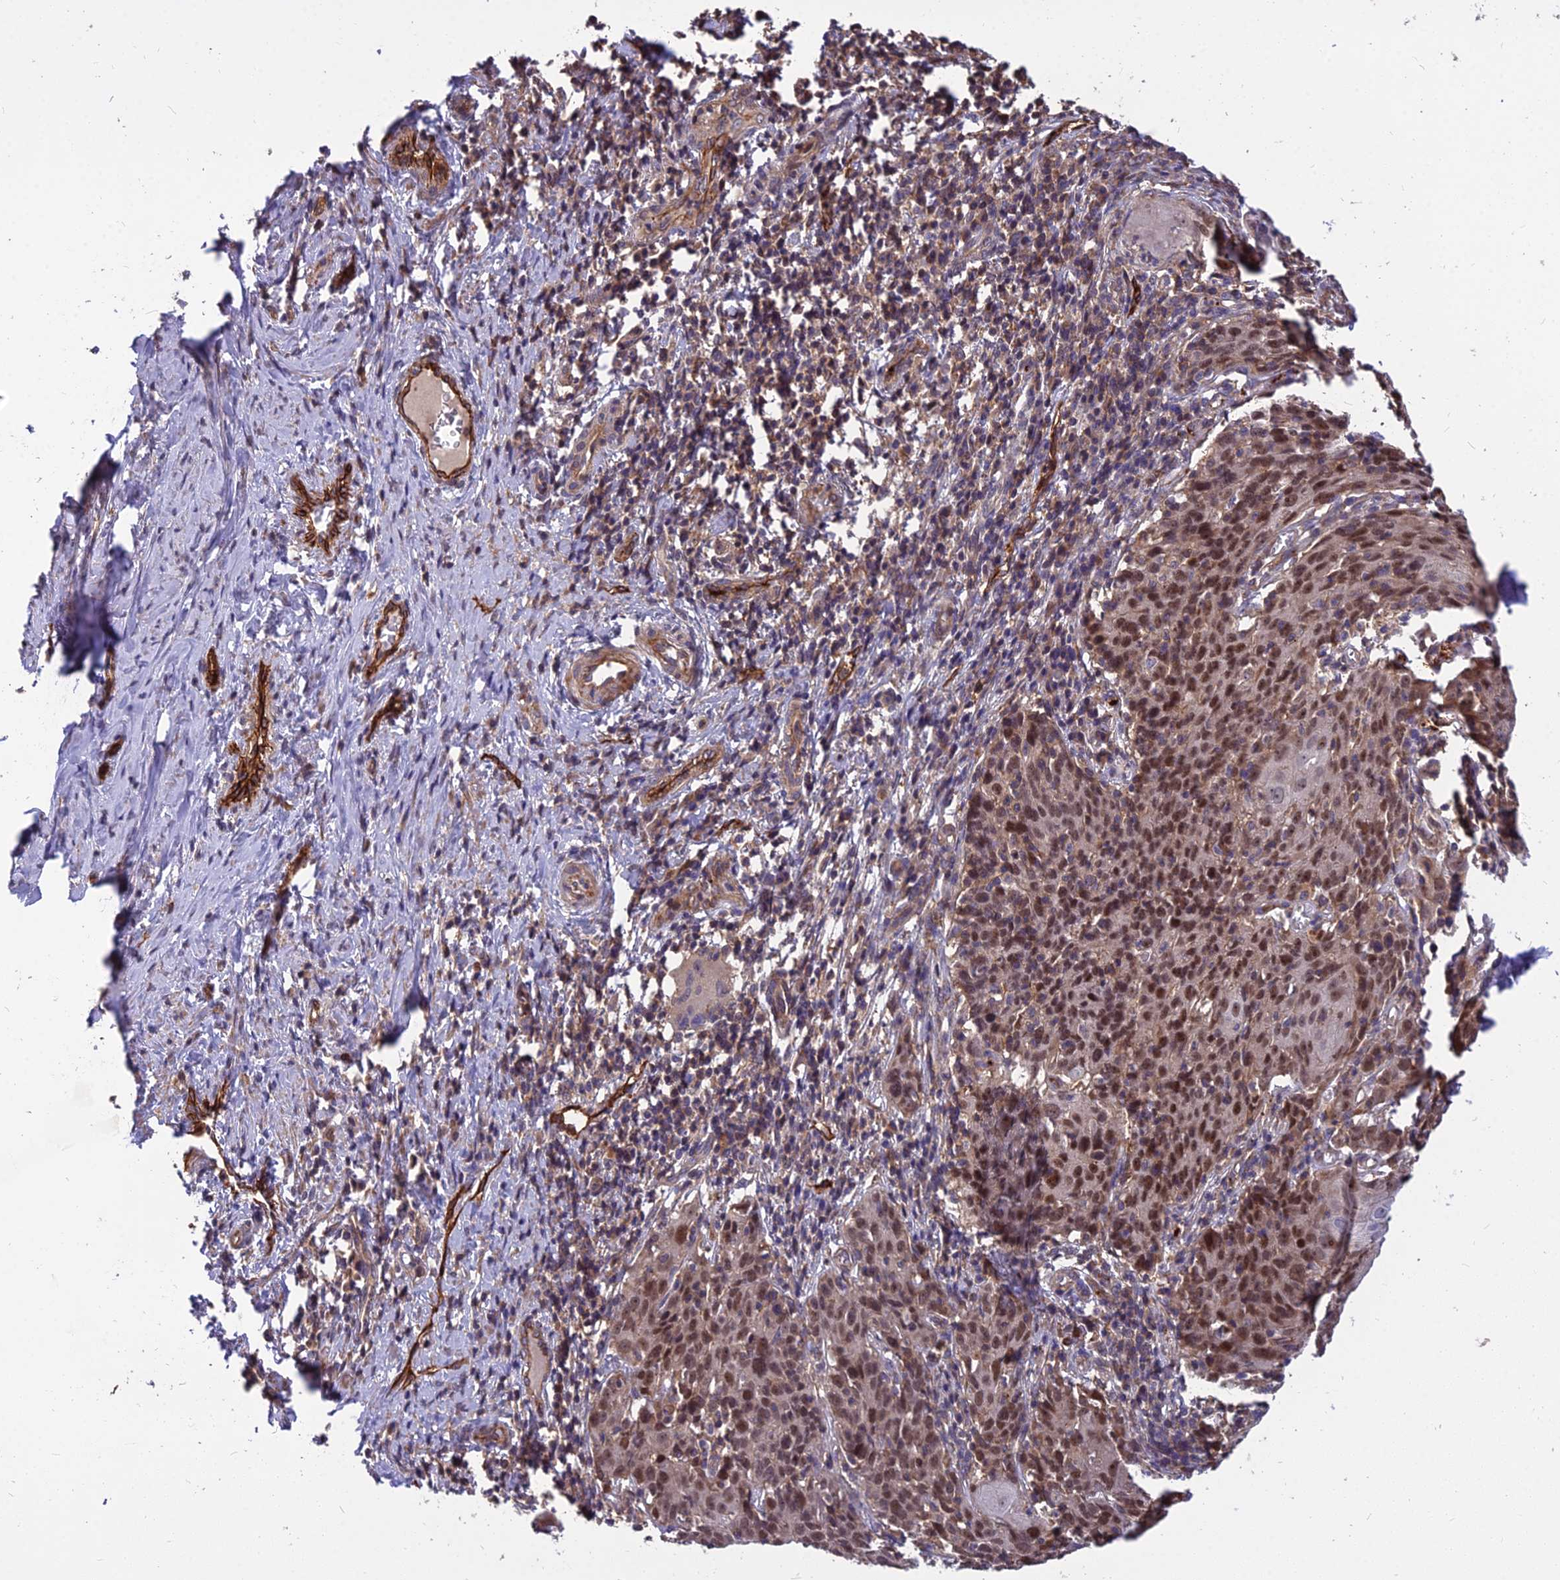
{"staining": {"intensity": "moderate", "quantity": ">75%", "location": "nuclear"}, "tissue": "cervical cancer", "cell_type": "Tumor cells", "image_type": "cancer", "snomed": [{"axis": "morphology", "description": "Squamous cell carcinoma, NOS"}, {"axis": "topography", "description": "Cervix"}], "caption": "Immunohistochemistry image of neoplastic tissue: human squamous cell carcinoma (cervical) stained using immunohistochemistry demonstrates medium levels of moderate protein expression localized specifically in the nuclear of tumor cells, appearing as a nuclear brown color.", "gene": "TCEA3", "patient": {"sex": "female", "age": 50}}